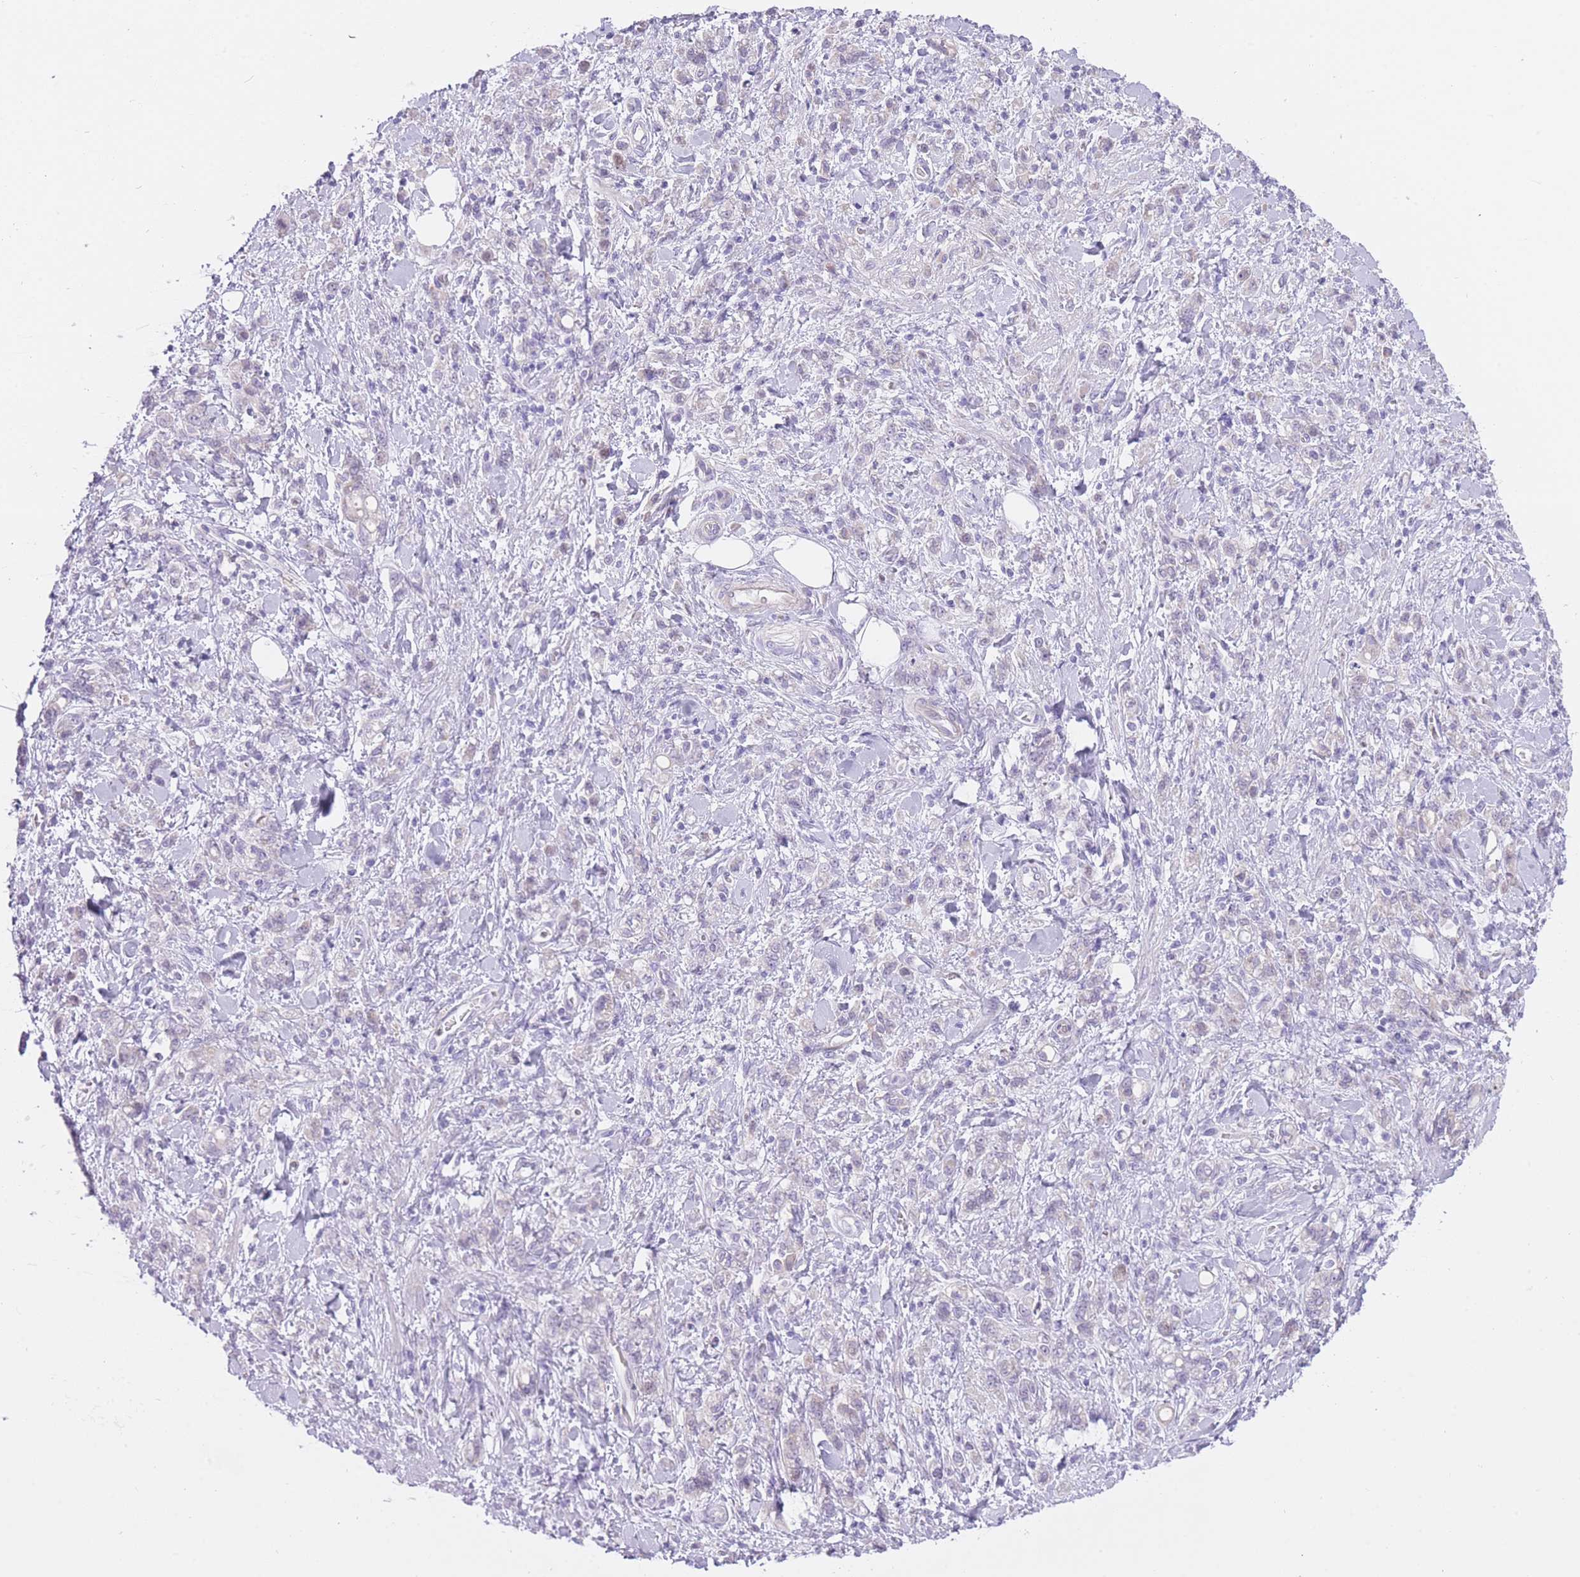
{"staining": {"intensity": "negative", "quantity": "none", "location": "none"}, "tissue": "stomach cancer", "cell_type": "Tumor cells", "image_type": "cancer", "snomed": [{"axis": "morphology", "description": "Adenocarcinoma, NOS"}, {"axis": "topography", "description": "Stomach"}], "caption": "Immunohistochemistry image of stomach cancer stained for a protein (brown), which exhibits no positivity in tumor cells. (Brightfield microscopy of DAB immunohistochemistry at high magnification).", "gene": "IMPG1", "patient": {"sex": "male", "age": 77}}